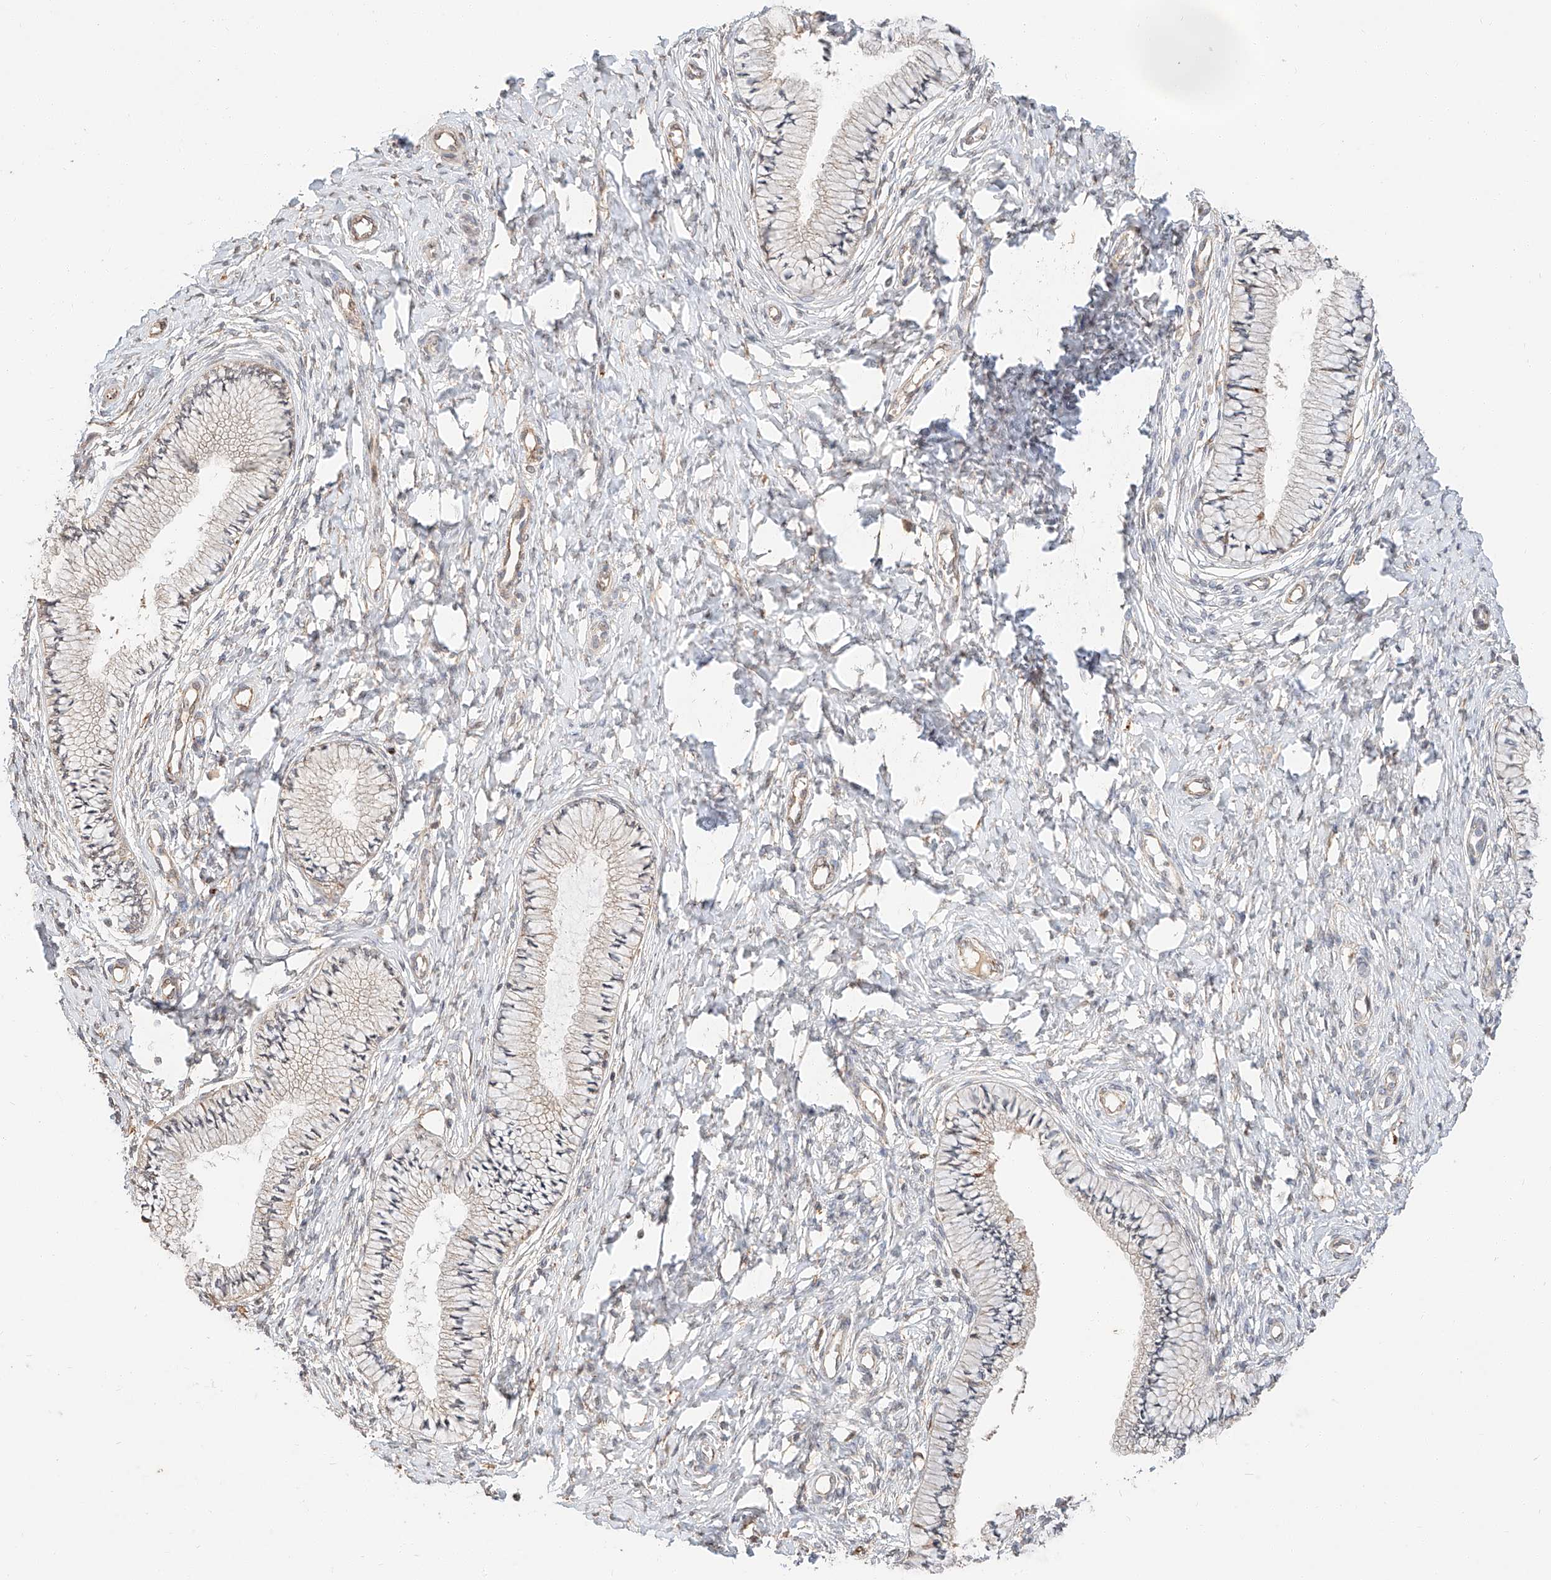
{"staining": {"intensity": "moderate", "quantity": "25%-75%", "location": "cytoplasmic/membranous"}, "tissue": "cervix", "cell_type": "Glandular cells", "image_type": "normal", "snomed": [{"axis": "morphology", "description": "Normal tissue, NOS"}, {"axis": "topography", "description": "Cervix"}], "caption": "Immunohistochemistry image of benign cervix: cervix stained using immunohistochemistry displays medium levels of moderate protein expression localized specifically in the cytoplasmic/membranous of glandular cells, appearing as a cytoplasmic/membranous brown color.", "gene": "SUSD6", "patient": {"sex": "female", "age": 36}}